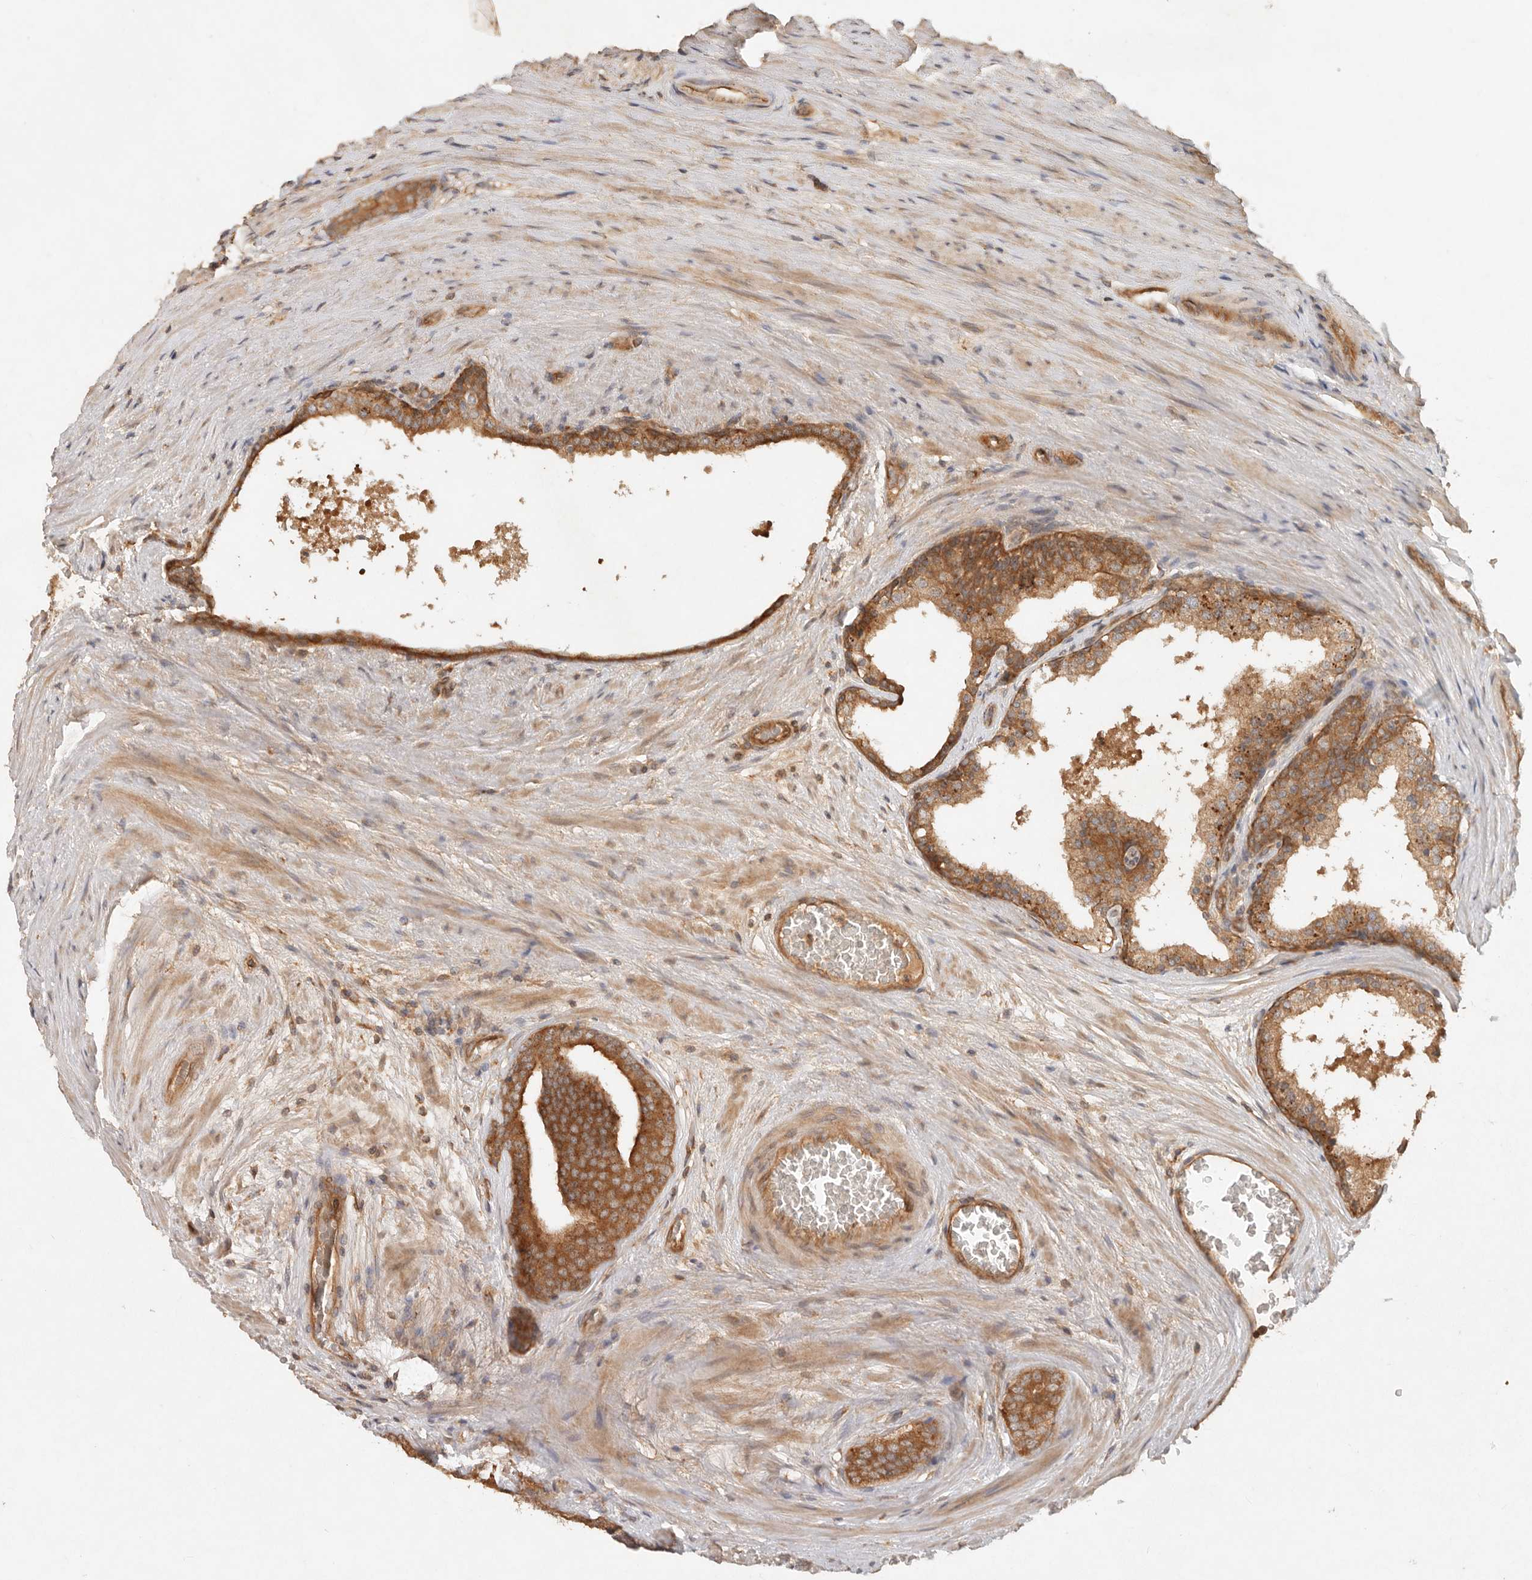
{"staining": {"intensity": "strong", "quantity": ">75%", "location": "cytoplasmic/membranous"}, "tissue": "prostate cancer", "cell_type": "Tumor cells", "image_type": "cancer", "snomed": [{"axis": "morphology", "description": "Adenocarcinoma, High grade"}, {"axis": "topography", "description": "Prostate"}], "caption": "Protein staining of prostate adenocarcinoma (high-grade) tissue shows strong cytoplasmic/membranous expression in about >75% of tumor cells.", "gene": "HECTD3", "patient": {"sex": "male", "age": 56}}